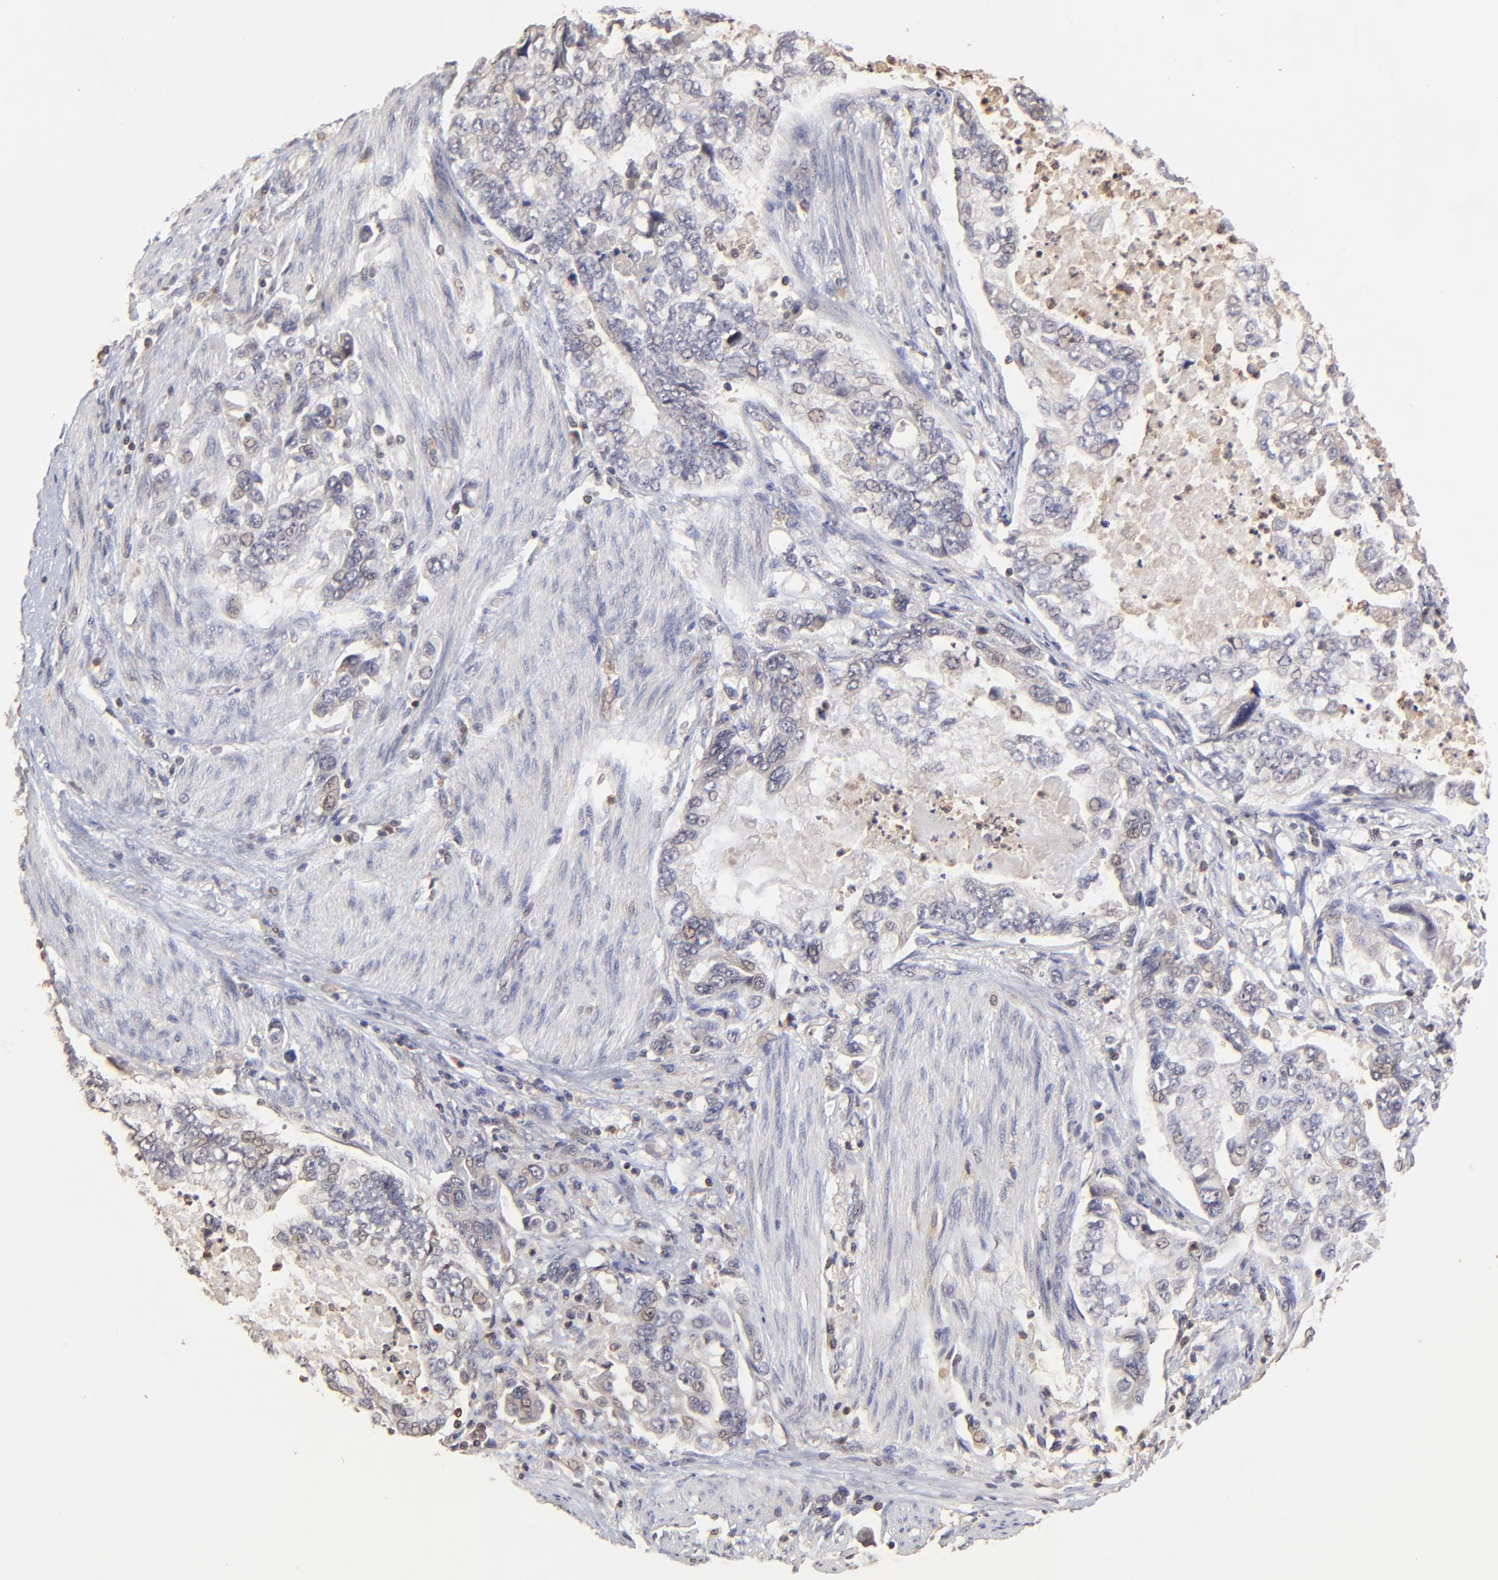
{"staining": {"intensity": "weak", "quantity": "25%-75%", "location": "cytoplasmic/membranous"}, "tissue": "stomach cancer", "cell_type": "Tumor cells", "image_type": "cancer", "snomed": [{"axis": "morphology", "description": "Adenocarcinoma, NOS"}, {"axis": "topography", "description": "Pancreas"}, {"axis": "topography", "description": "Stomach, upper"}], "caption": "This histopathology image shows adenocarcinoma (stomach) stained with immunohistochemistry (IHC) to label a protein in brown. The cytoplasmic/membranous of tumor cells show weak positivity for the protein. Nuclei are counter-stained blue.", "gene": "STON2", "patient": {"sex": "male", "age": 77}}